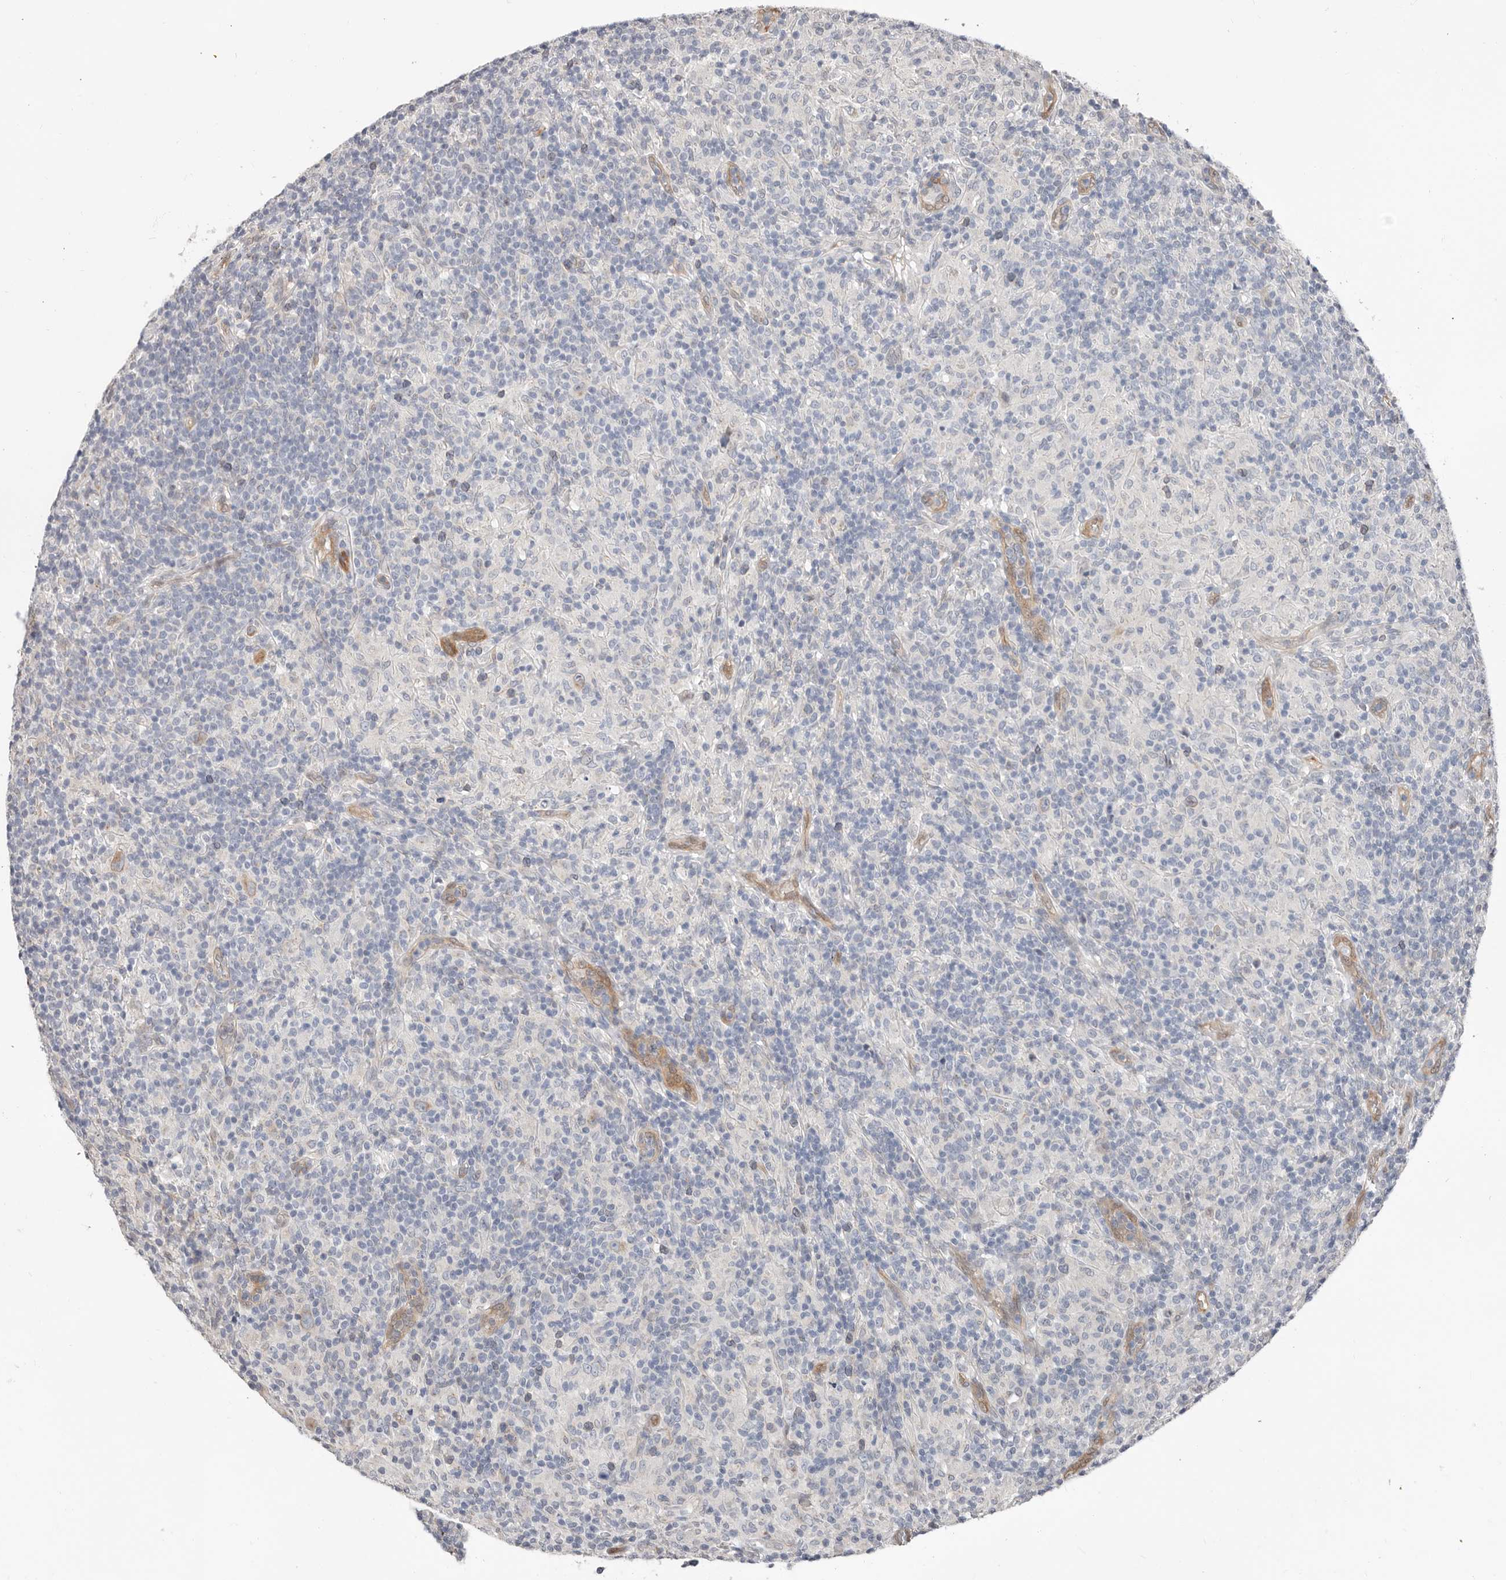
{"staining": {"intensity": "negative", "quantity": "none", "location": "none"}, "tissue": "lymphoma", "cell_type": "Tumor cells", "image_type": "cancer", "snomed": [{"axis": "morphology", "description": "Hodgkin's disease, NOS"}, {"axis": "topography", "description": "Lymph node"}], "caption": "A high-resolution photomicrograph shows IHC staining of Hodgkin's disease, which reveals no significant positivity in tumor cells.", "gene": "ASRGL1", "patient": {"sex": "male", "age": 70}}